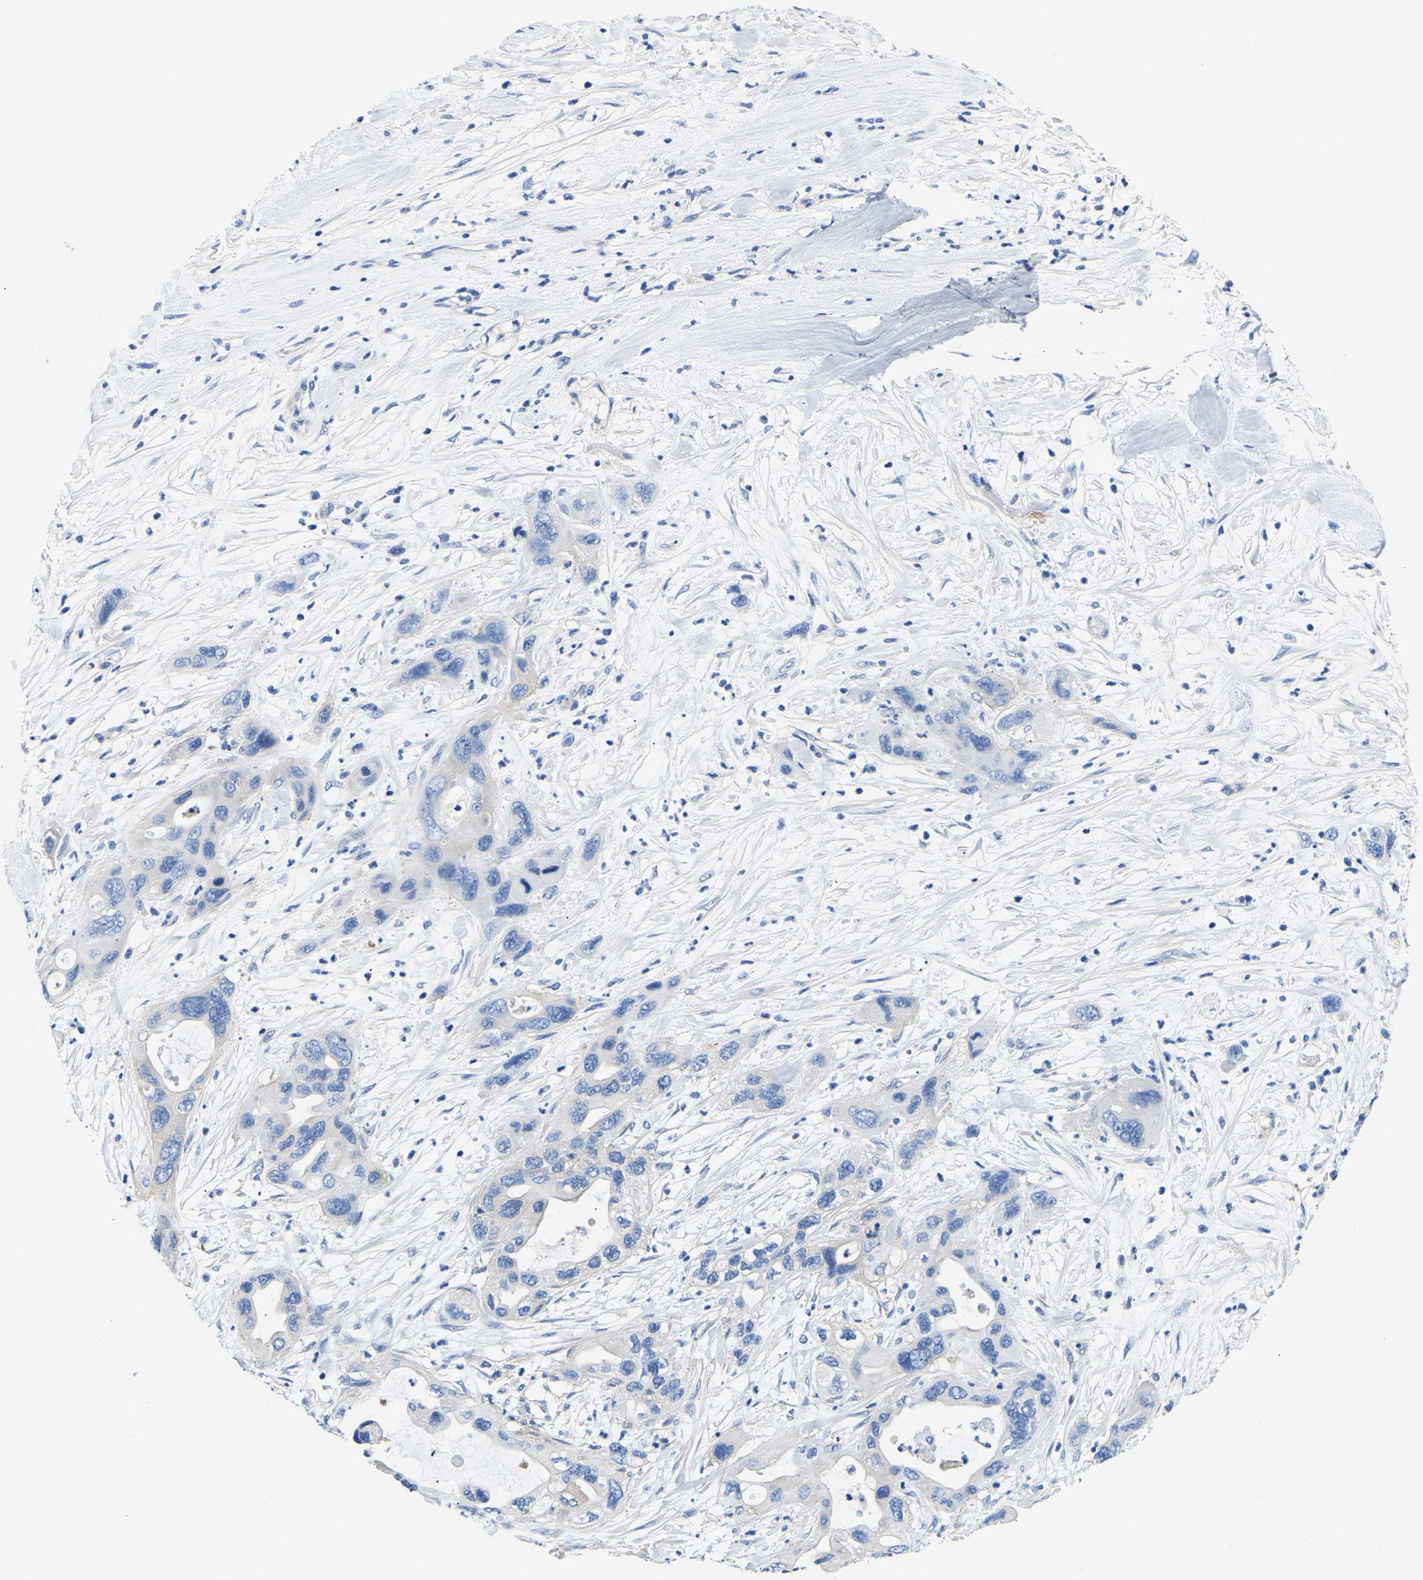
{"staining": {"intensity": "negative", "quantity": "none", "location": "none"}, "tissue": "pancreatic cancer", "cell_type": "Tumor cells", "image_type": "cancer", "snomed": [{"axis": "morphology", "description": "Adenocarcinoma, NOS"}, {"axis": "topography", "description": "Pancreas"}], "caption": "DAB immunohistochemical staining of human adenocarcinoma (pancreatic) reveals no significant positivity in tumor cells.", "gene": "UPK3A", "patient": {"sex": "female", "age": 71}}